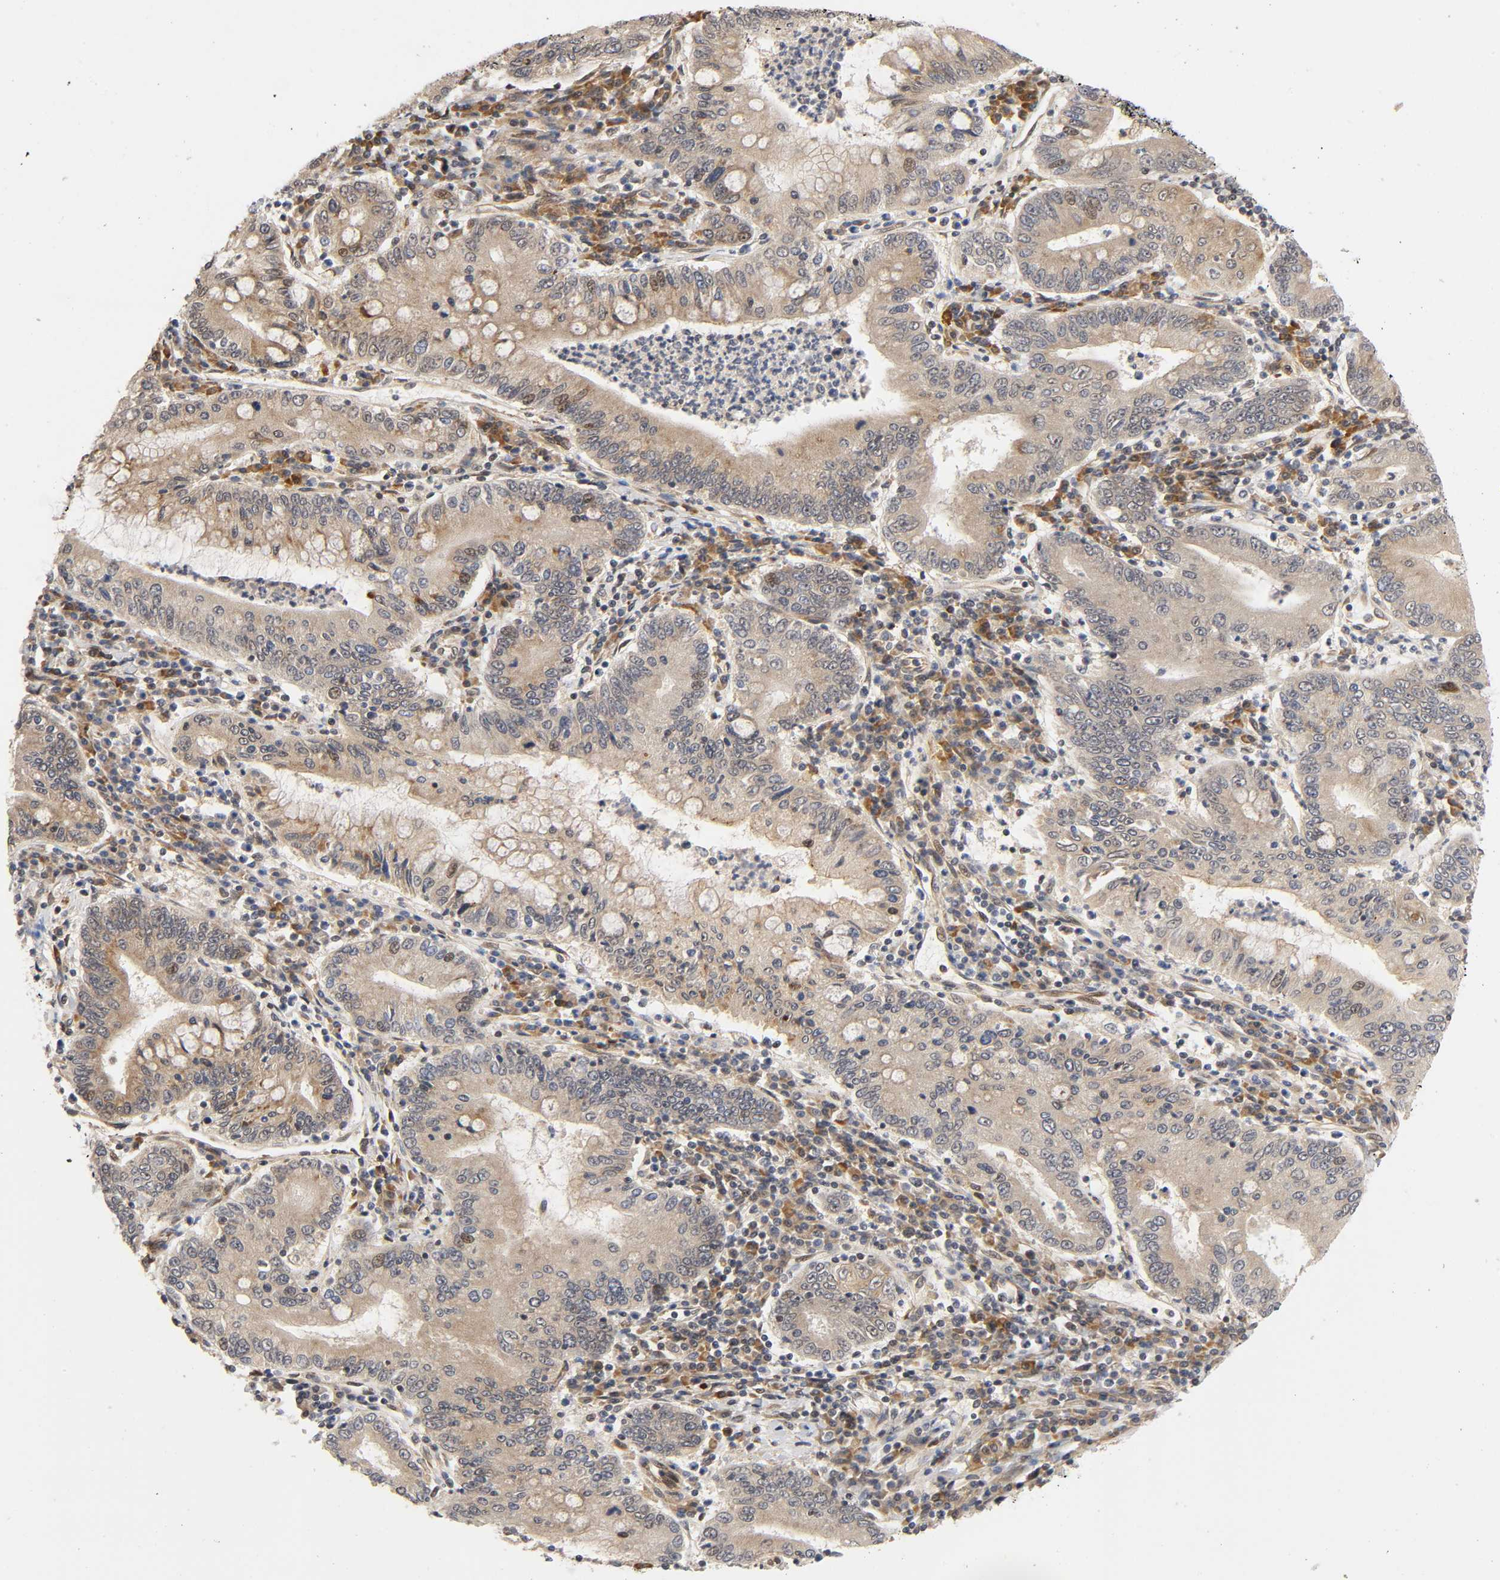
{"staining": {"intensity": "weak", "quantity": ">75%", "location": "cytoplasmic/membranous"}, "tissue": "stomach cancer", "cell_type": "Tumor cells", "image_type": "cancer", "snomed": [{"axis": "morphology", "description": "Normal tissue, NOS"}, {"axis": "morphology", "description": "Adenocarcinoma, NOS"}, {"axis": "topography", "description": "Esophagus"}, {"axis": "topography", "description": "Stomach, upper"}, {"axis": "topography", "description": "Peripheral nerve tissue"}], "caption": "Immunohistochemical staining of stomach adenocarcinoma demonstrates low levels of weak cytoplasmic/membranous expression in about >75% of tumor cells. (IHC, brightfield microscopy, high magnification).", "gene": "IQCJ-SCHIP1", "patient": {"sex": "male", "age": 62}}